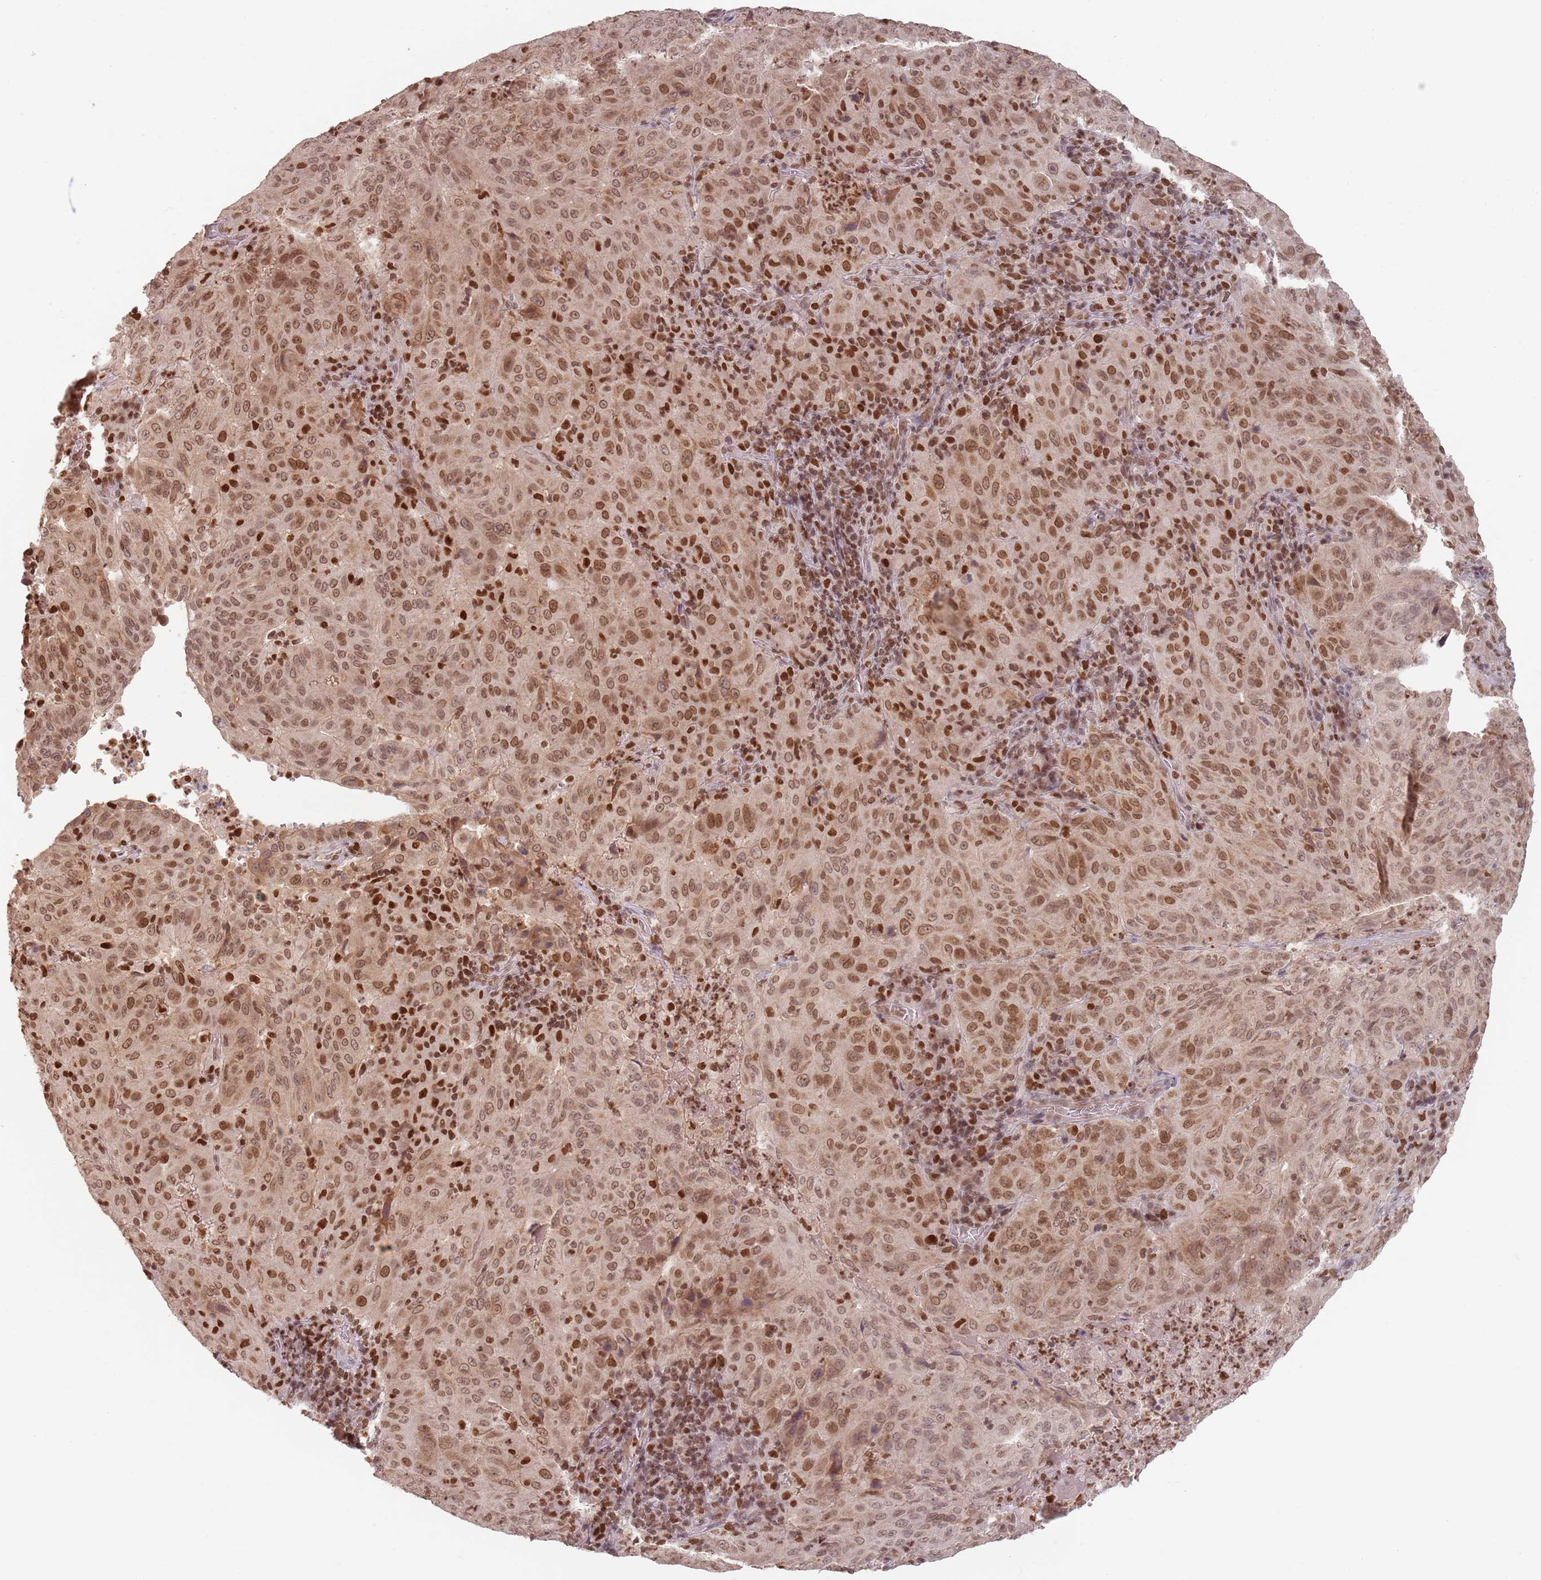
{"staining": {"intensity": "moderate", "quantity": ">75%", "location": "cytoplasmic/membranous,nuclear"}, "tissue": "pancreatic cancer", "cell_type": "Tumor cells", "image_type": "cancer", "snomed": [{"axis": "morphology", "description": "Adenocarcinoma, NOS"}, {"axis": "topography", "description": "Pancreas"}], "caption": "Moderate cytoplasmic/membranous and nuclear staining for a protein is seen in approximately >75% of tumor cells of pancreatic cancer (adenocarcinoma) using immunohistochemistry (IHC).", "gene": "NUP50", "patient": {"sex": "male", "age": 63}}